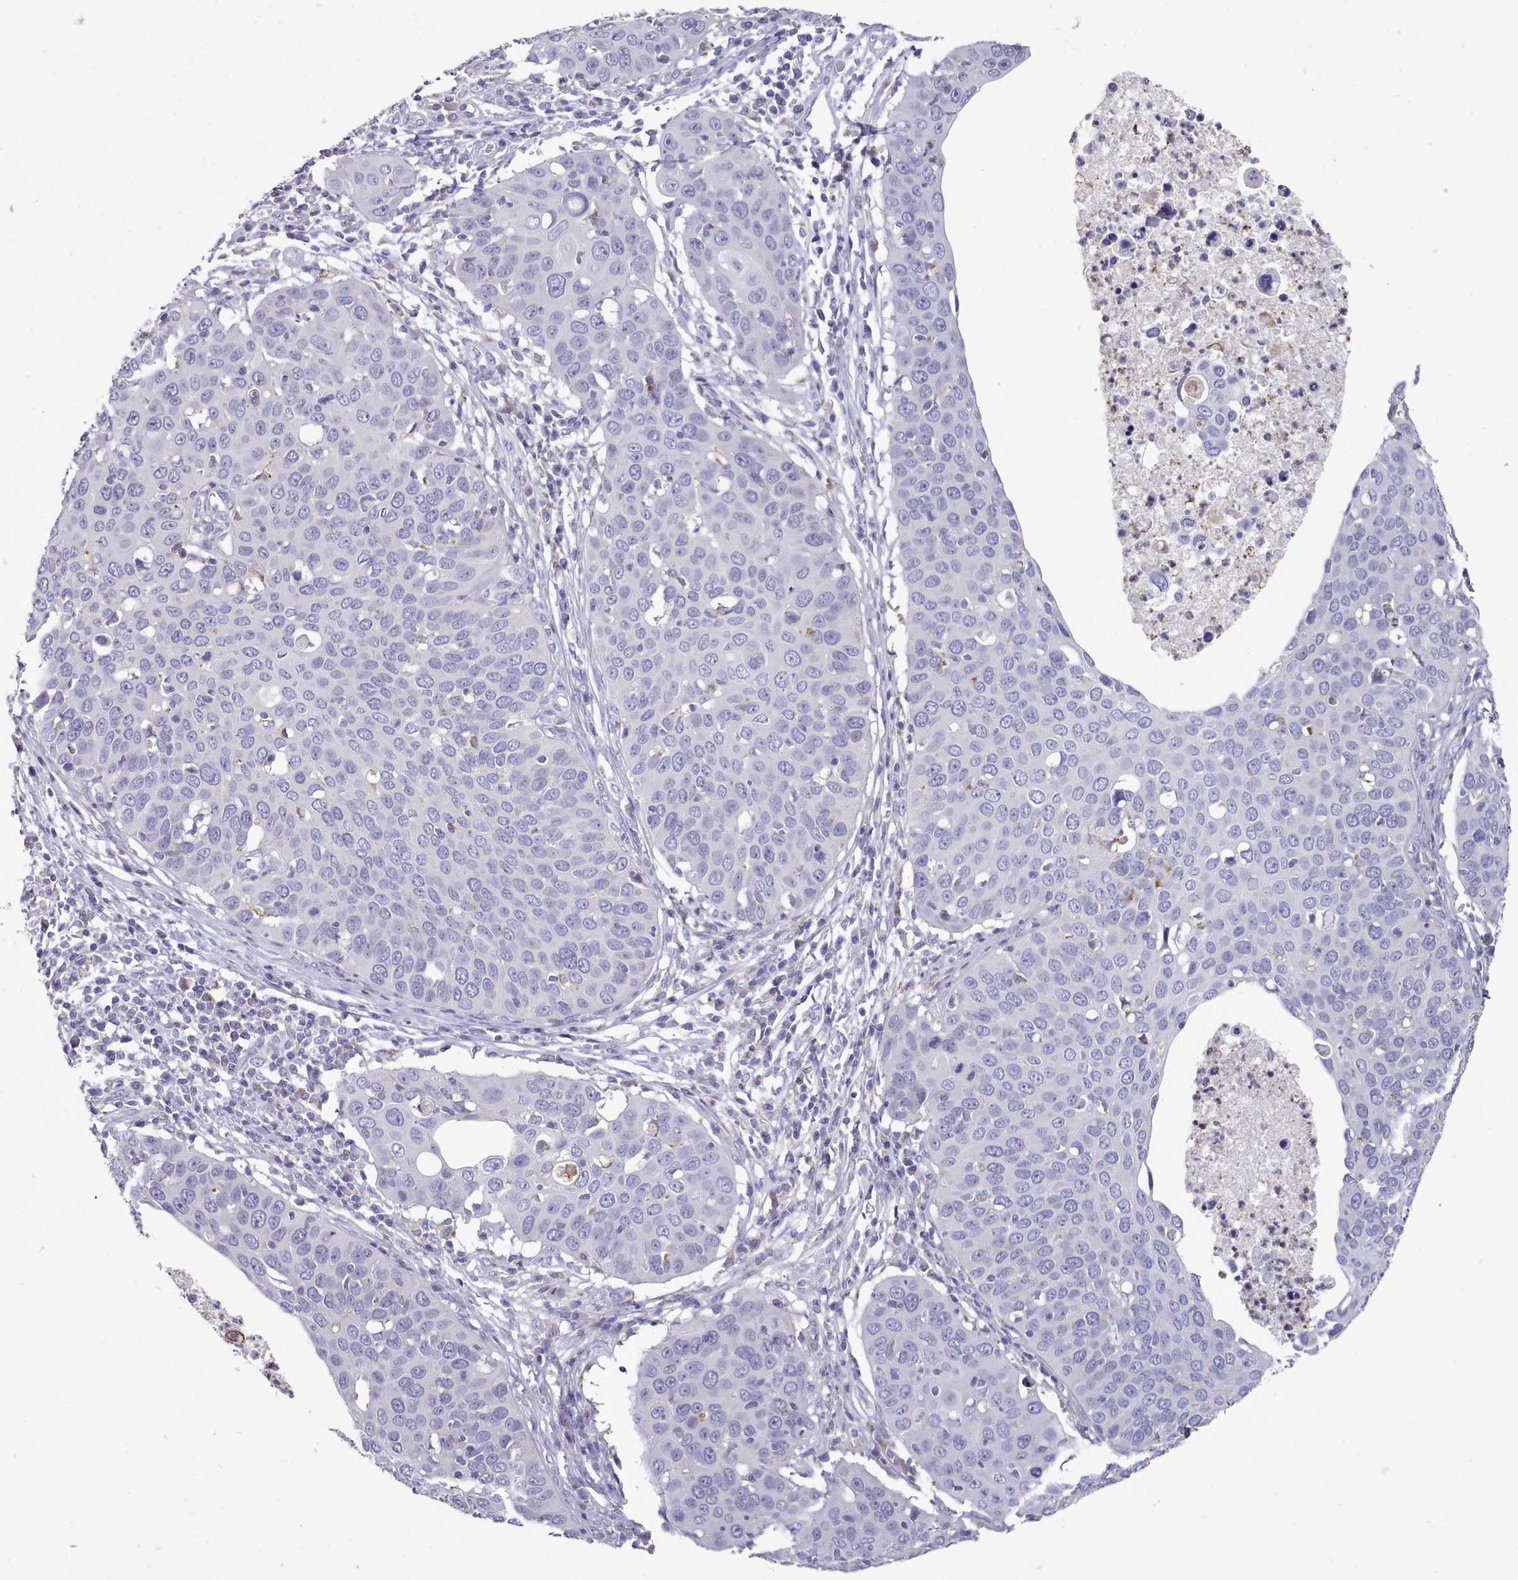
{"staining": {"intensity": "negative", "quantity": "none", "location": "none"}, "tissue": "cervical cancer", "cell_type": "Tumor cells", "image_type": "cancer", "snomed": [{"axis": "morphology", "description": "Squamous cell carcinoma, NOS"}, {"axis": "topography", "description": "Cervix"}], "caption": "Squamous cell carcinoma (cervical) was stained to show a protein in brown. There is no significant positivity in tumor cells.", "gene": "OTULINL", "patient": {"sex": "female", "age": 36}}